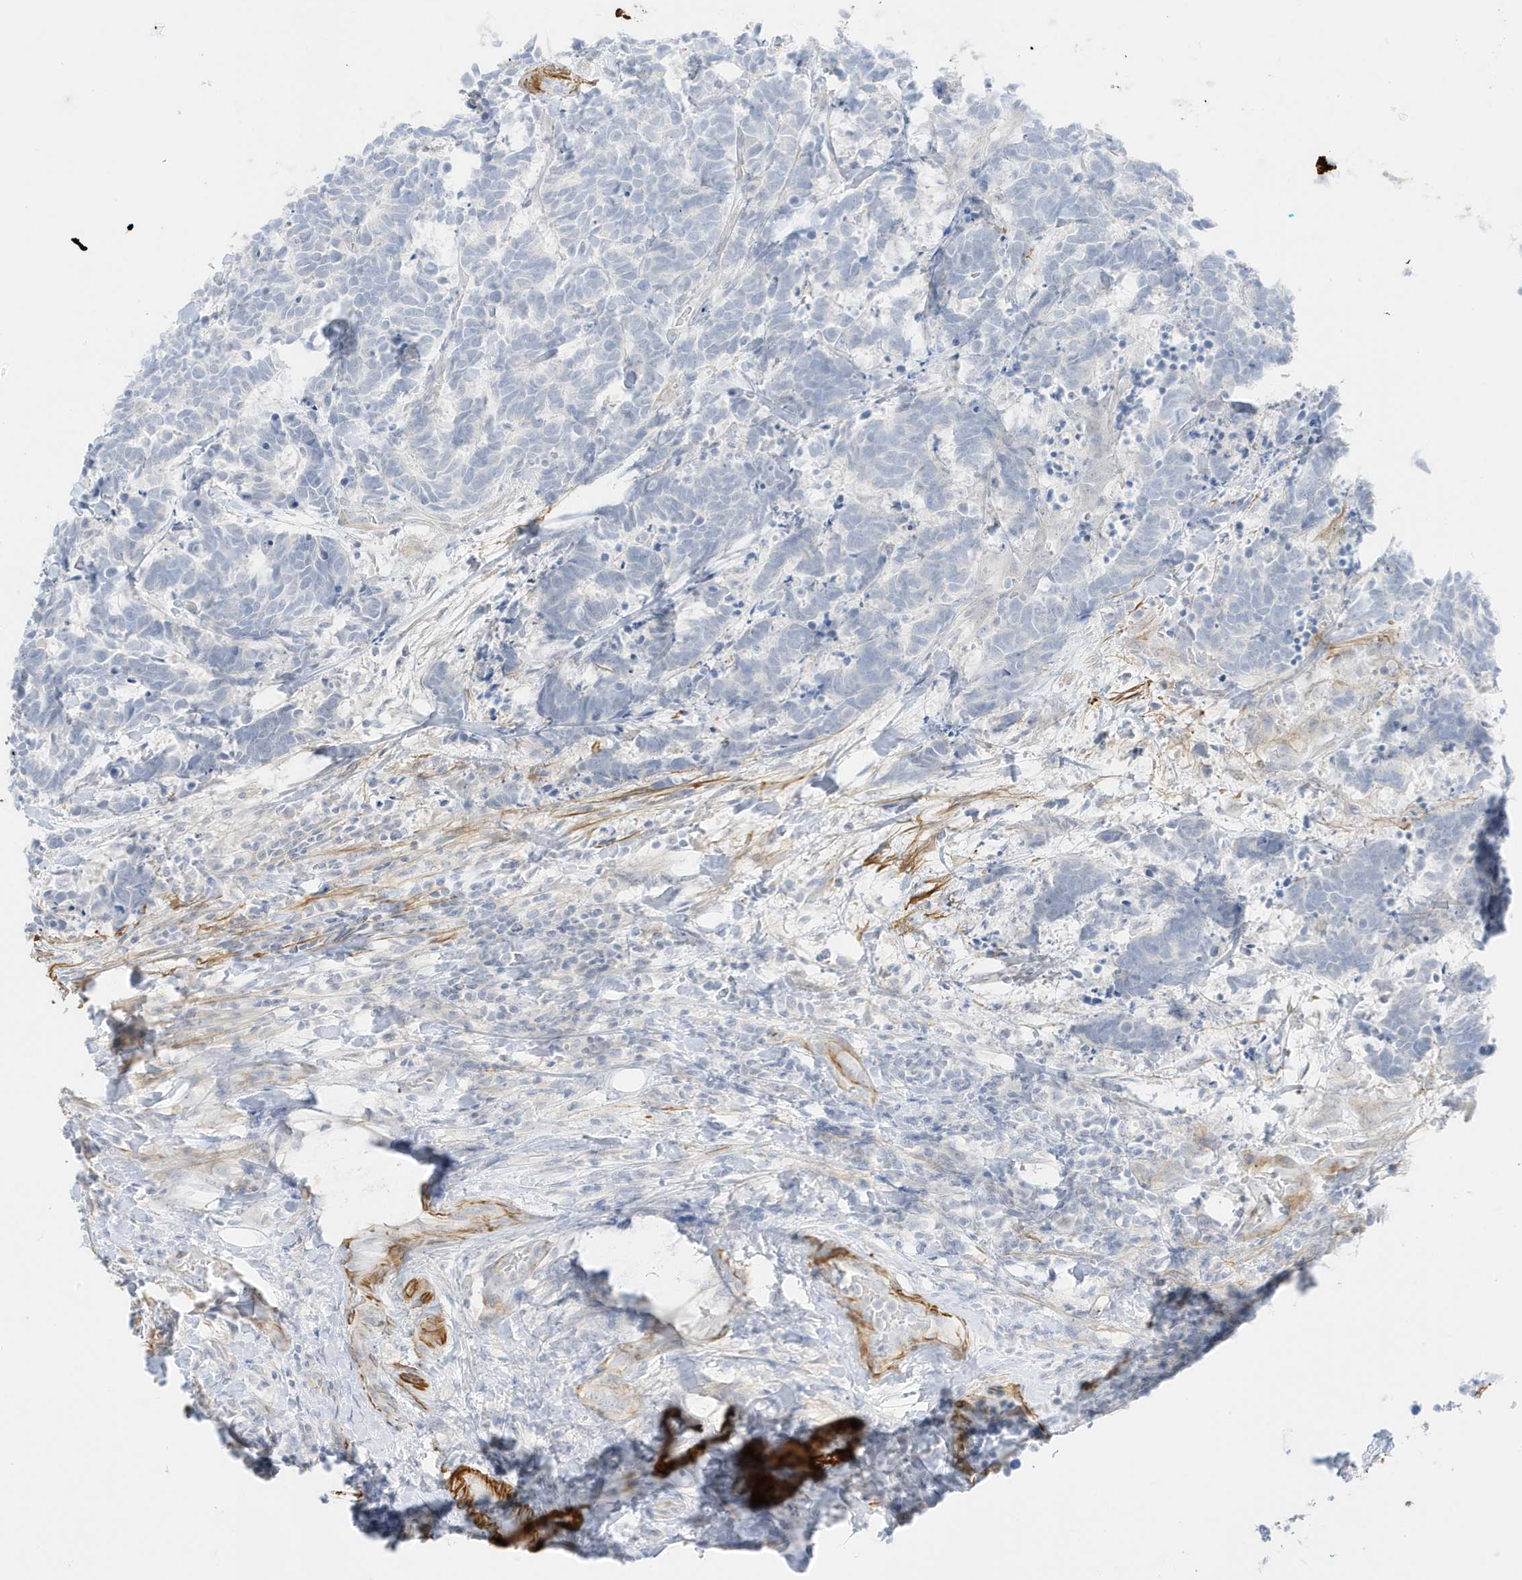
{"staining": {"intensity": "negative", "quantity": "none", "location": "none"}, "tissue": "carcinoid", "cell_type": "Tumor cells", "image_type": "cancer", "snomed": [{"axis": "morphology", "description": "Carcinoma, NOS"}, {"axis": "morphology", "description": "Carcinoid, malignant, NOS"}, {"axis": "topography", "description": "Urinary bladder"}], "caption": "Tumor cells are negative for brown protein staining in malignant carcinoid. (Stains: DAB (3,3'-diaminobenzidine) immunohistochemistry with hematoxylin counter stain, Microscopy: brightfield microscopy at high magnification).", "gene": "SLC22A13", "patient": {"sex": "male", "age": 57}}